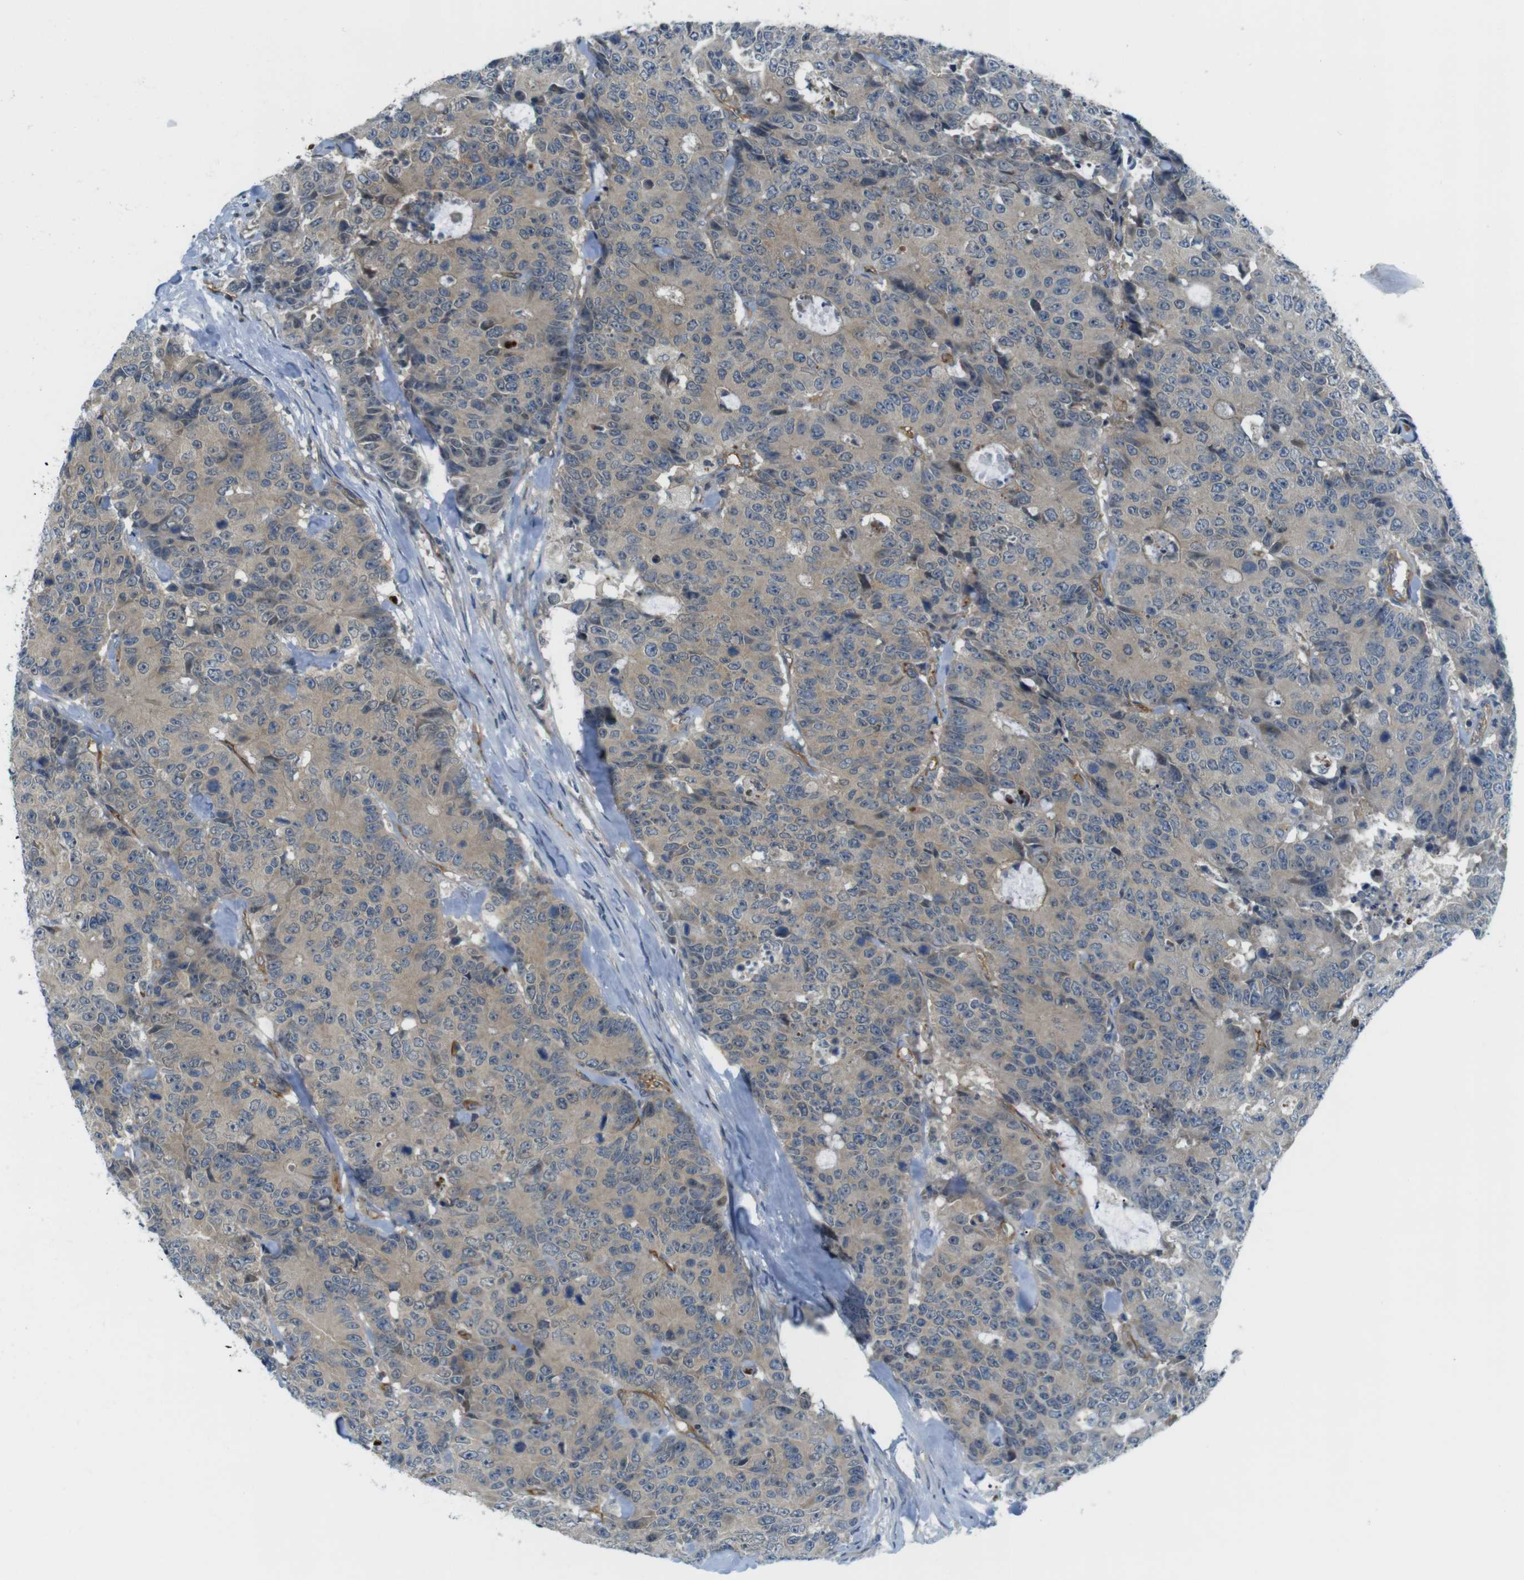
{"staining": {"intensity": "weak", "quantity": ">75%", "location": "cytoplasmic/membranous"}, "tissue": "colorectal cancer", "cell_type": "Tumor cells", "image_type": "cancer", "snomed": [{"axis": "morphology", "description": "Adenocarcinoma, NOS"}, {"axis": "topography", "description": "Colon"}], "caption": "Human colorectal adenocarcinoma stained with a protein marker demonstrates weak staining in tumor cells.", "gene": "TSC1", "patient": {"sex": "female", "age": 86}}